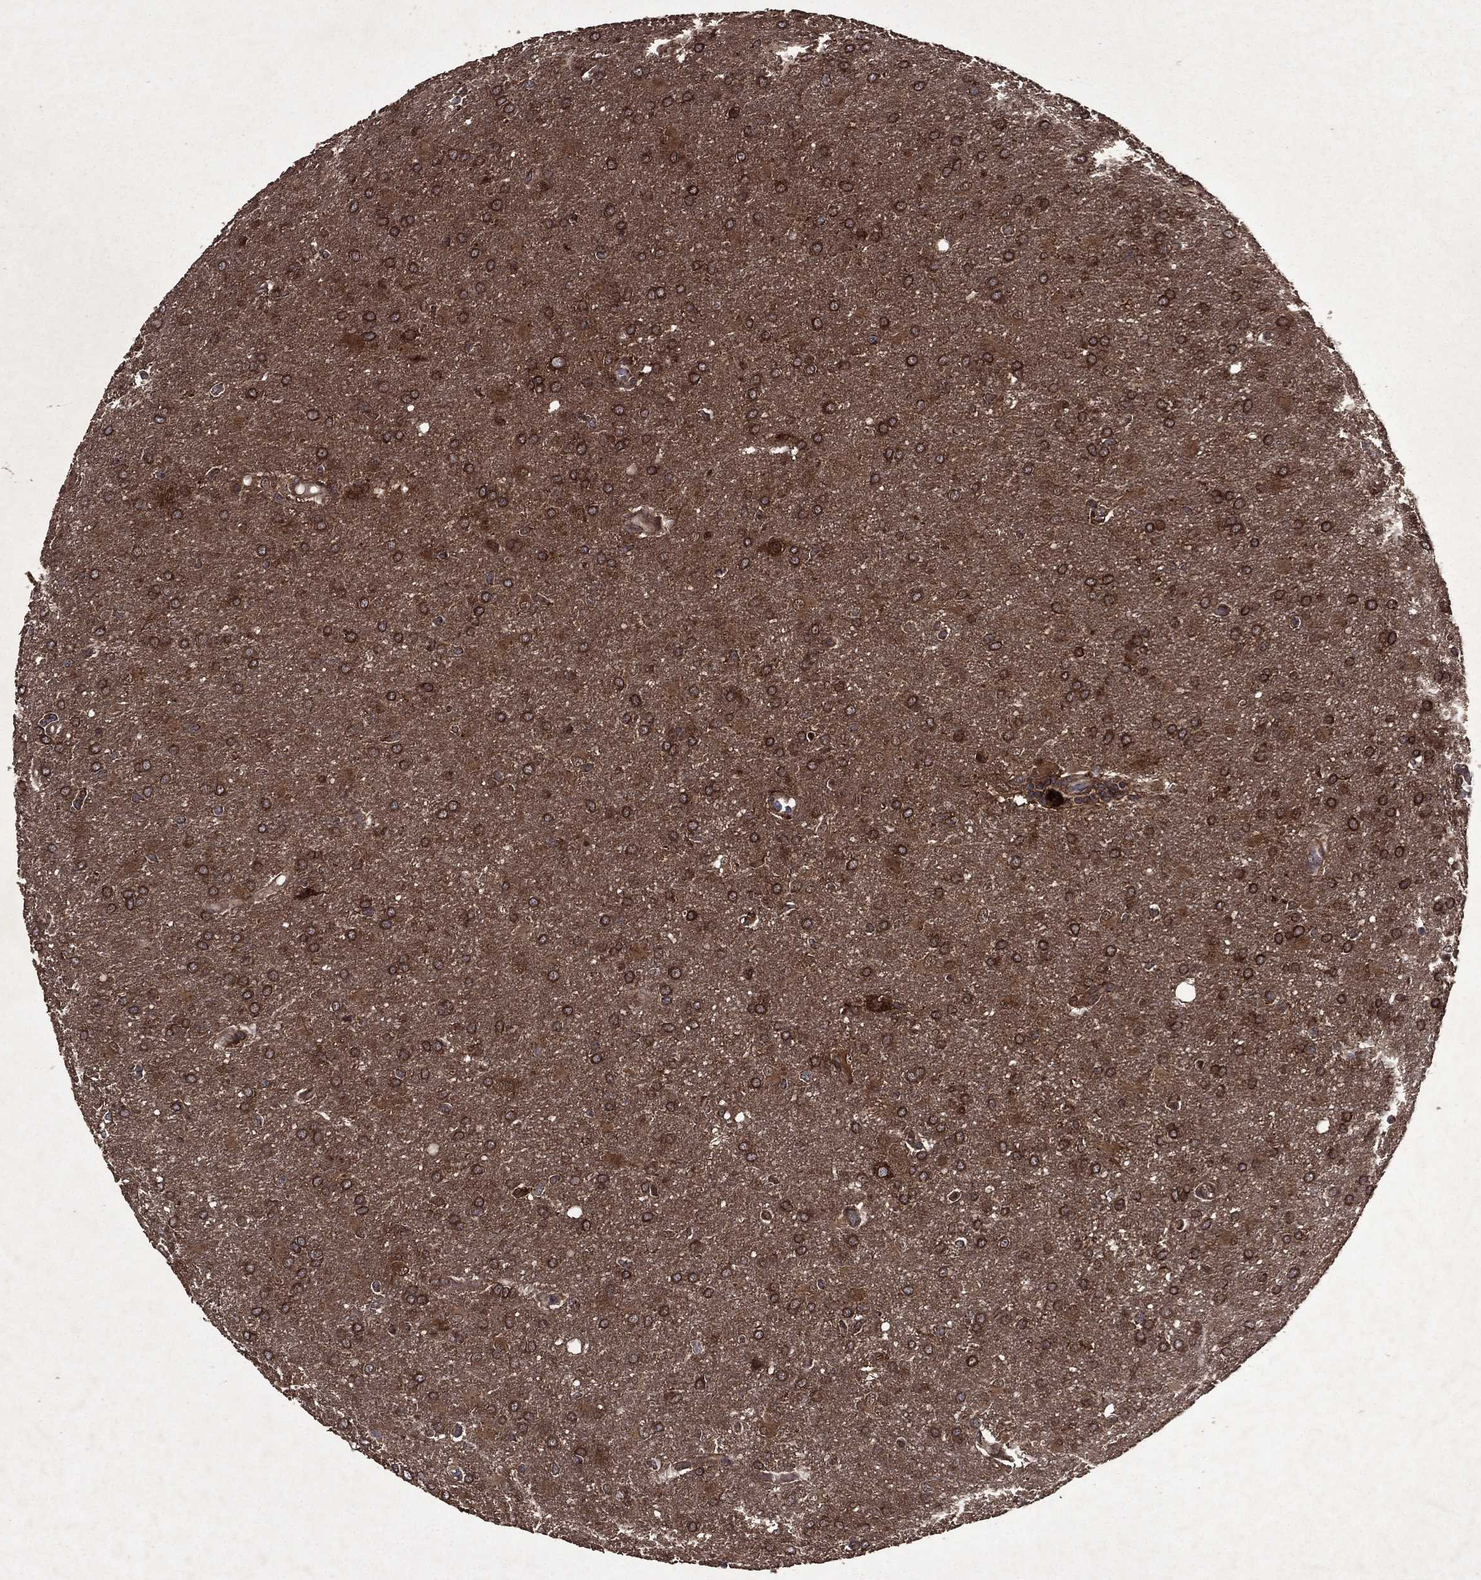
{"staining": {"intensity": "strong", "quantity": ">75%", "location": "cytoplasmic/membranous"}, "tissue": "glioma", "cell_type": "Tumor cells", "image_type": "cancer", "snomed": [{"axis": "morphology", "description": "Glioma, malignant, High grade"}, {"axis": "topography", "description": "Brain"}], "caption": "A brown stain shows strong cytoplasmic/membranous expression of a protein in malignant glioma (high-grade) tumor cells.", "gene": "EIF2B4", "patient": {"sex": "male", "age": 68}}